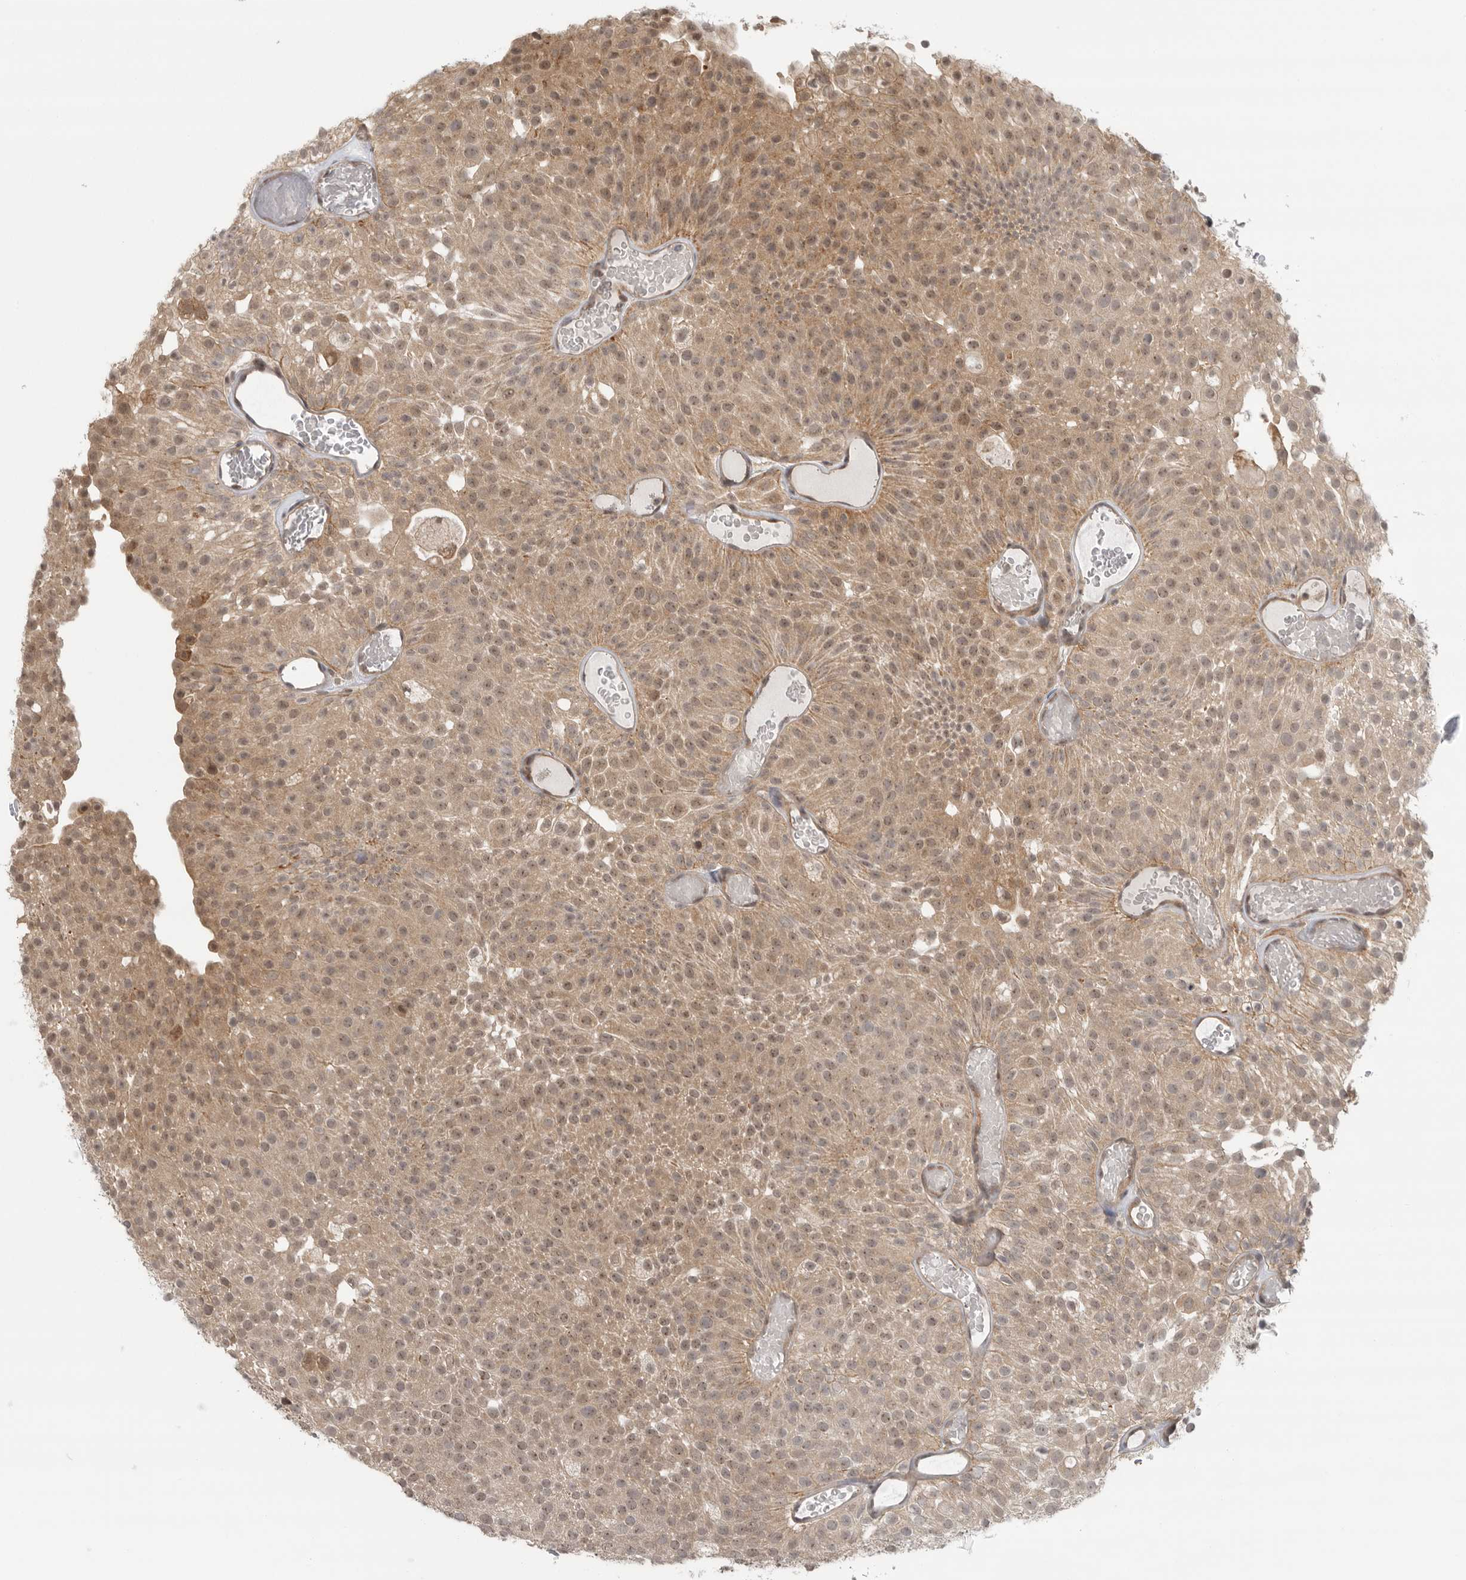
{"staining": {"intensity": "moderate", "quantity": ">75%", "location": "cytoplasmic/membranous,nuclear"}, "tissue": "urothelial cancer", "cell_type": "Tumor cells", "image_type": "cancer", "snomed": [{"axis": "morphology", "description": "Urothelial carcinoma, Low grade"}, {"axis": "topography", "description": "Urinary bladder"}], "caption": "This photomicrograph exhibits urothelial carcinoma (low-grade) stained with immunohistochemistry to label a protein in brown. The cytoplasmic/membranous and nuclear of tumor cells show moderate positivity for the protein. Nuclei are counter-stained blue.", "gene": "VPS50", "patient": {"sex": "male", "age": 78}}